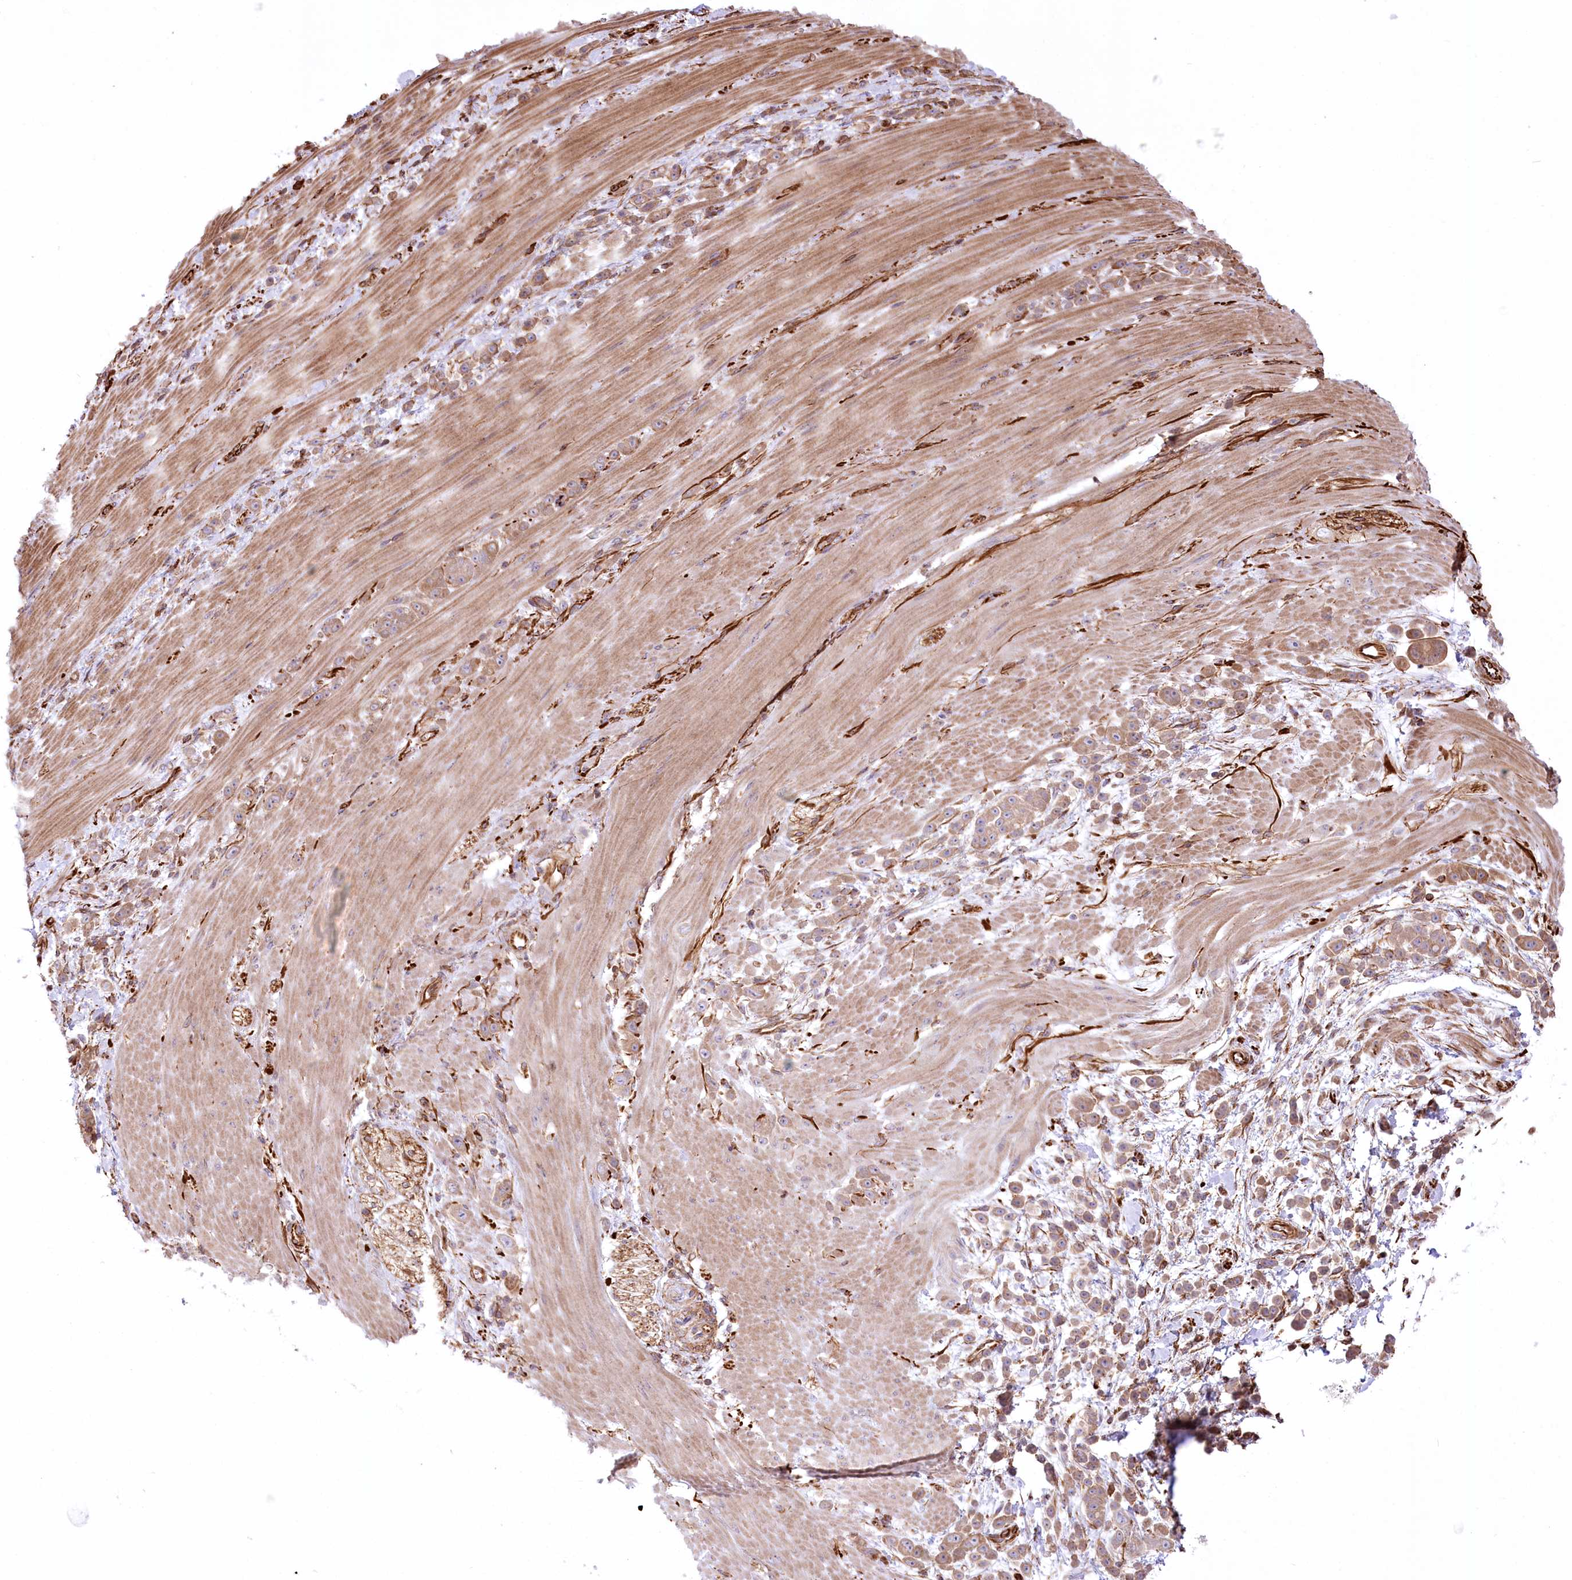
{"staining": {"intensity": "moderate", "quantity": ">75%", "location": "cytoplasmic/membranous"}, "tissue": "pancreatic cancer", "cell_type": "Tumor cells", "image_type": "cancer", "snomed": [{"axis": "morphology", "description": "Normal tissue, NOS"}, {"axis": "morphology", "description": "Adenocarcinoma, NOS"}, {"axis": "topography", "description": "Pancreas"}], "caption": "Immunohistochemical staining of pancreatic adenocarcinoma demonstrates medium levels of moderate cytoplasmic/membranous positivity in about >75% of tumor cells.", "gene": "TTC1", "patient": {"sex": "female", "age": 64}}